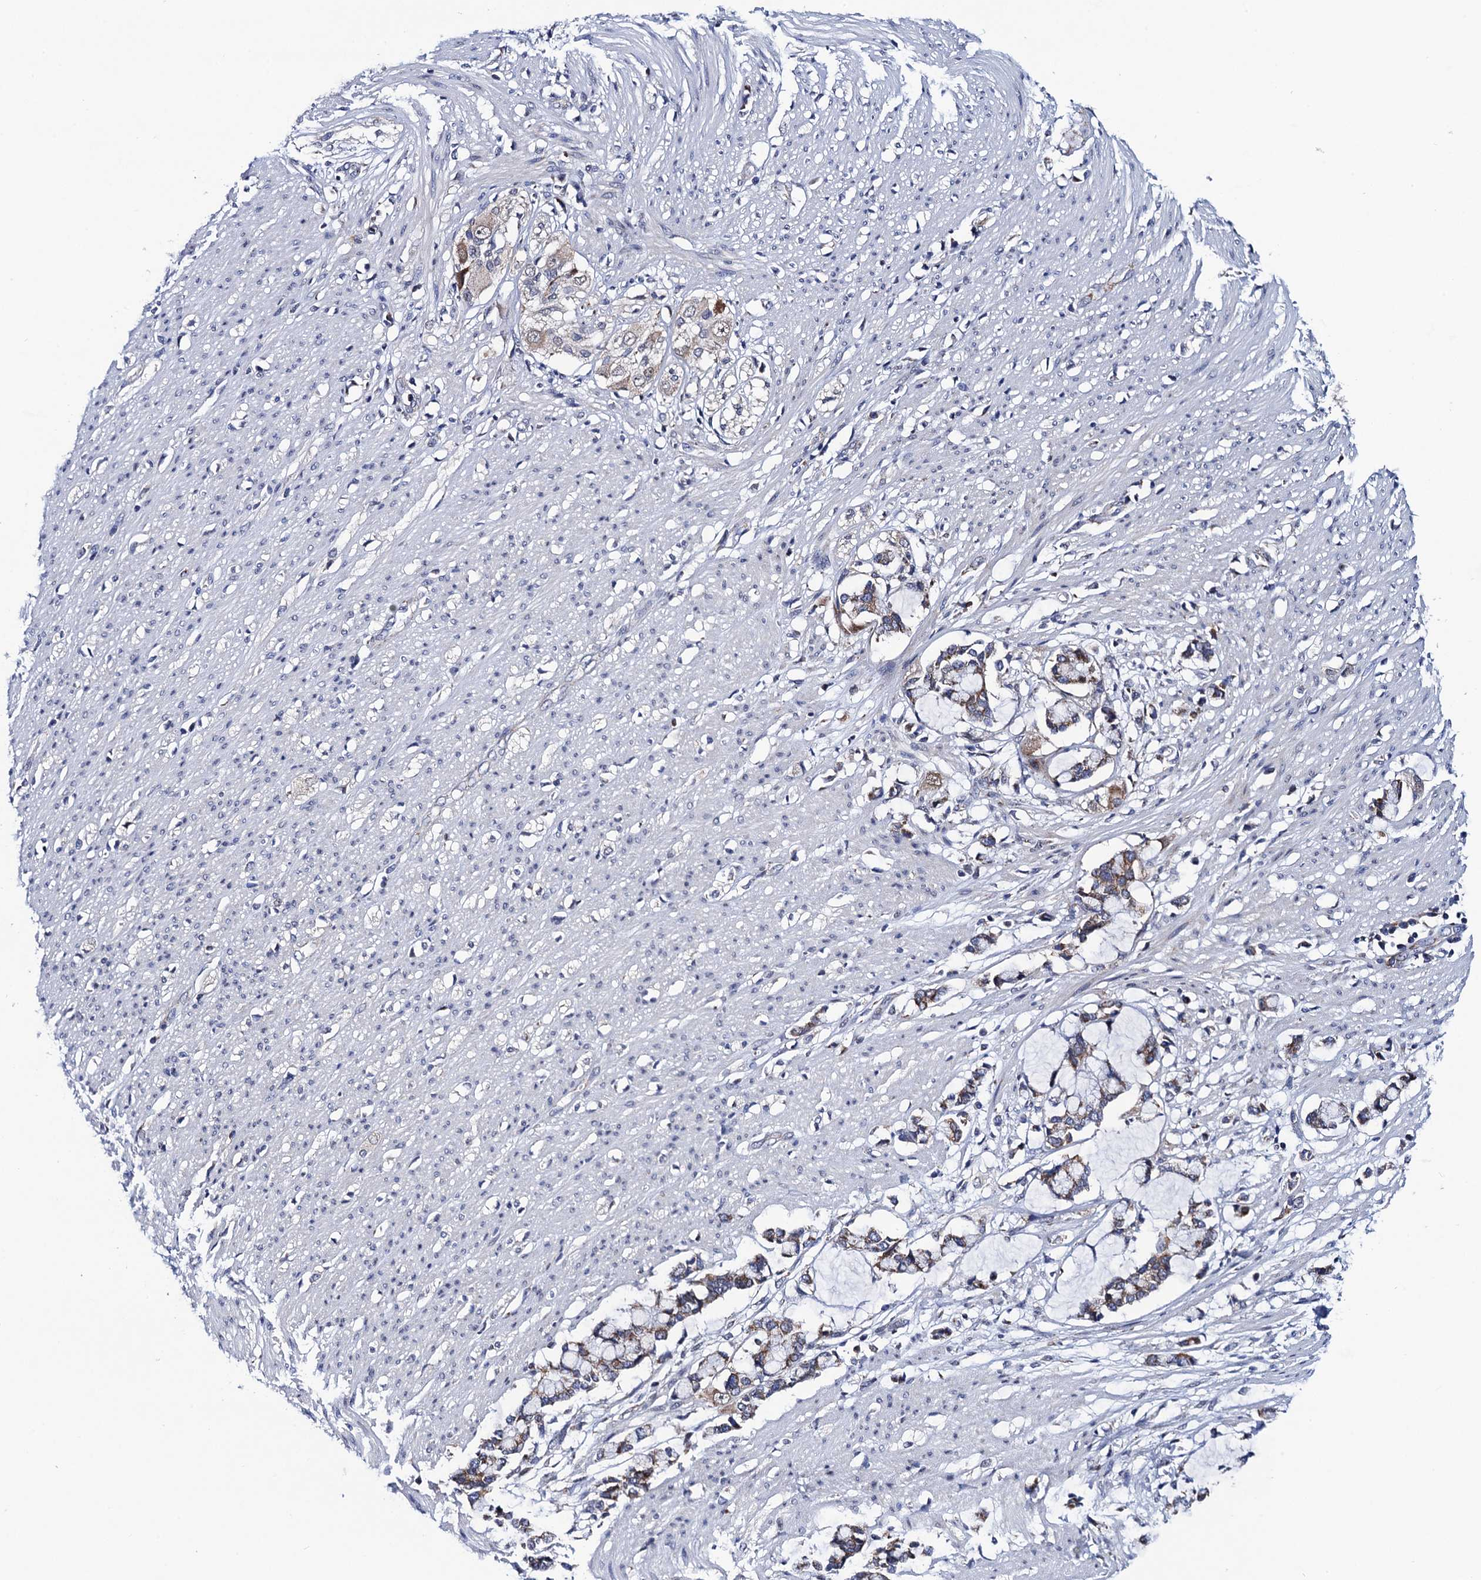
{"staining": {"intensity": "negative", "quantity": "none", "location": "none"}, "tissue": "smooth muscle", "cell_type": "Smooth muscle cells", "image_type": "normal", "snomed": [{"axis": "morphology", "description": "Normal tissue, NOS"}, {"axis": "morphology", "description": "Adenocarcinoma, NOS"}, {"axis": "topography", "description": "Colon"}, {"axis": "topography", "description": "Peripheral nerve tissue"}], "caption": "Smooth muscle cells show no significant protein positivity in normal smooth muscle. (Stains: DAB immunohistochemistry (IHC) with hematoxylin counter stain, Microscopy: brightfield microscopy at high magnification).", "gene": "PTCD3", "patient": {"sex": "male", "age": 14}}